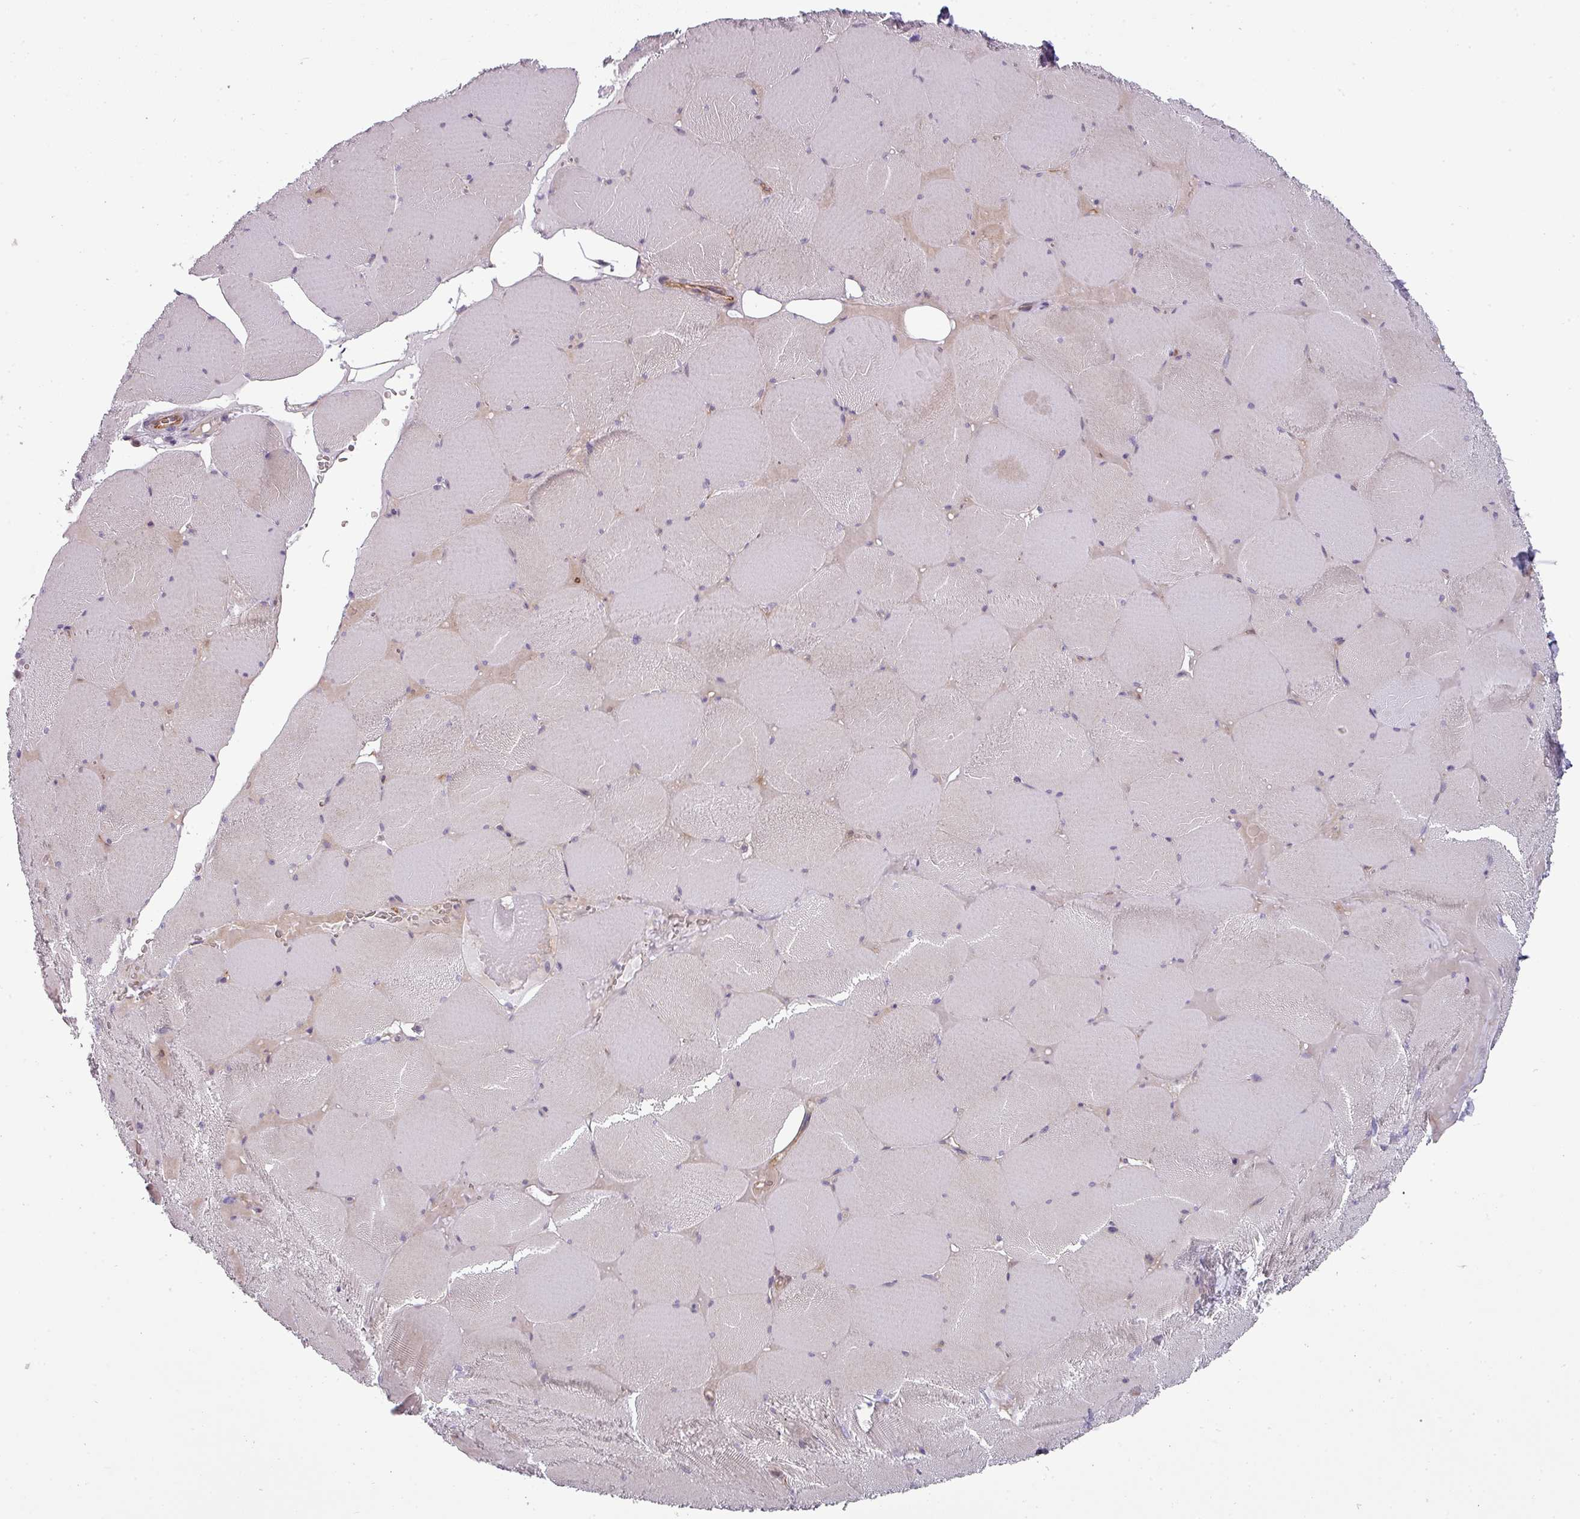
{"staining": {"intensity": "moderate", "quantity": "25%-75%", "location": "cytoplasmic/membranous"}, "tissue": "skeletal muscle", "cell_type": "Myocytes", "image_type": "normal", "snomed": [{"axis": "morphology", "description": "Normal tissue, NOS"}, {"axis": "topography", "description": "Skeletal muscle"}, {"axis": "topography", "description": "Head-Neck"}], "caption": "Immunohistochemistry of benign human skeletal muscle shows medium levels of moderate cytoplasmic/membranous staining in about 25%-75% of myocytes. (DAB = brown stain, brightfield microscopy at high magnification).", "gene": "CHRDL1", "patient": {"sex": "male", "age": 66}}